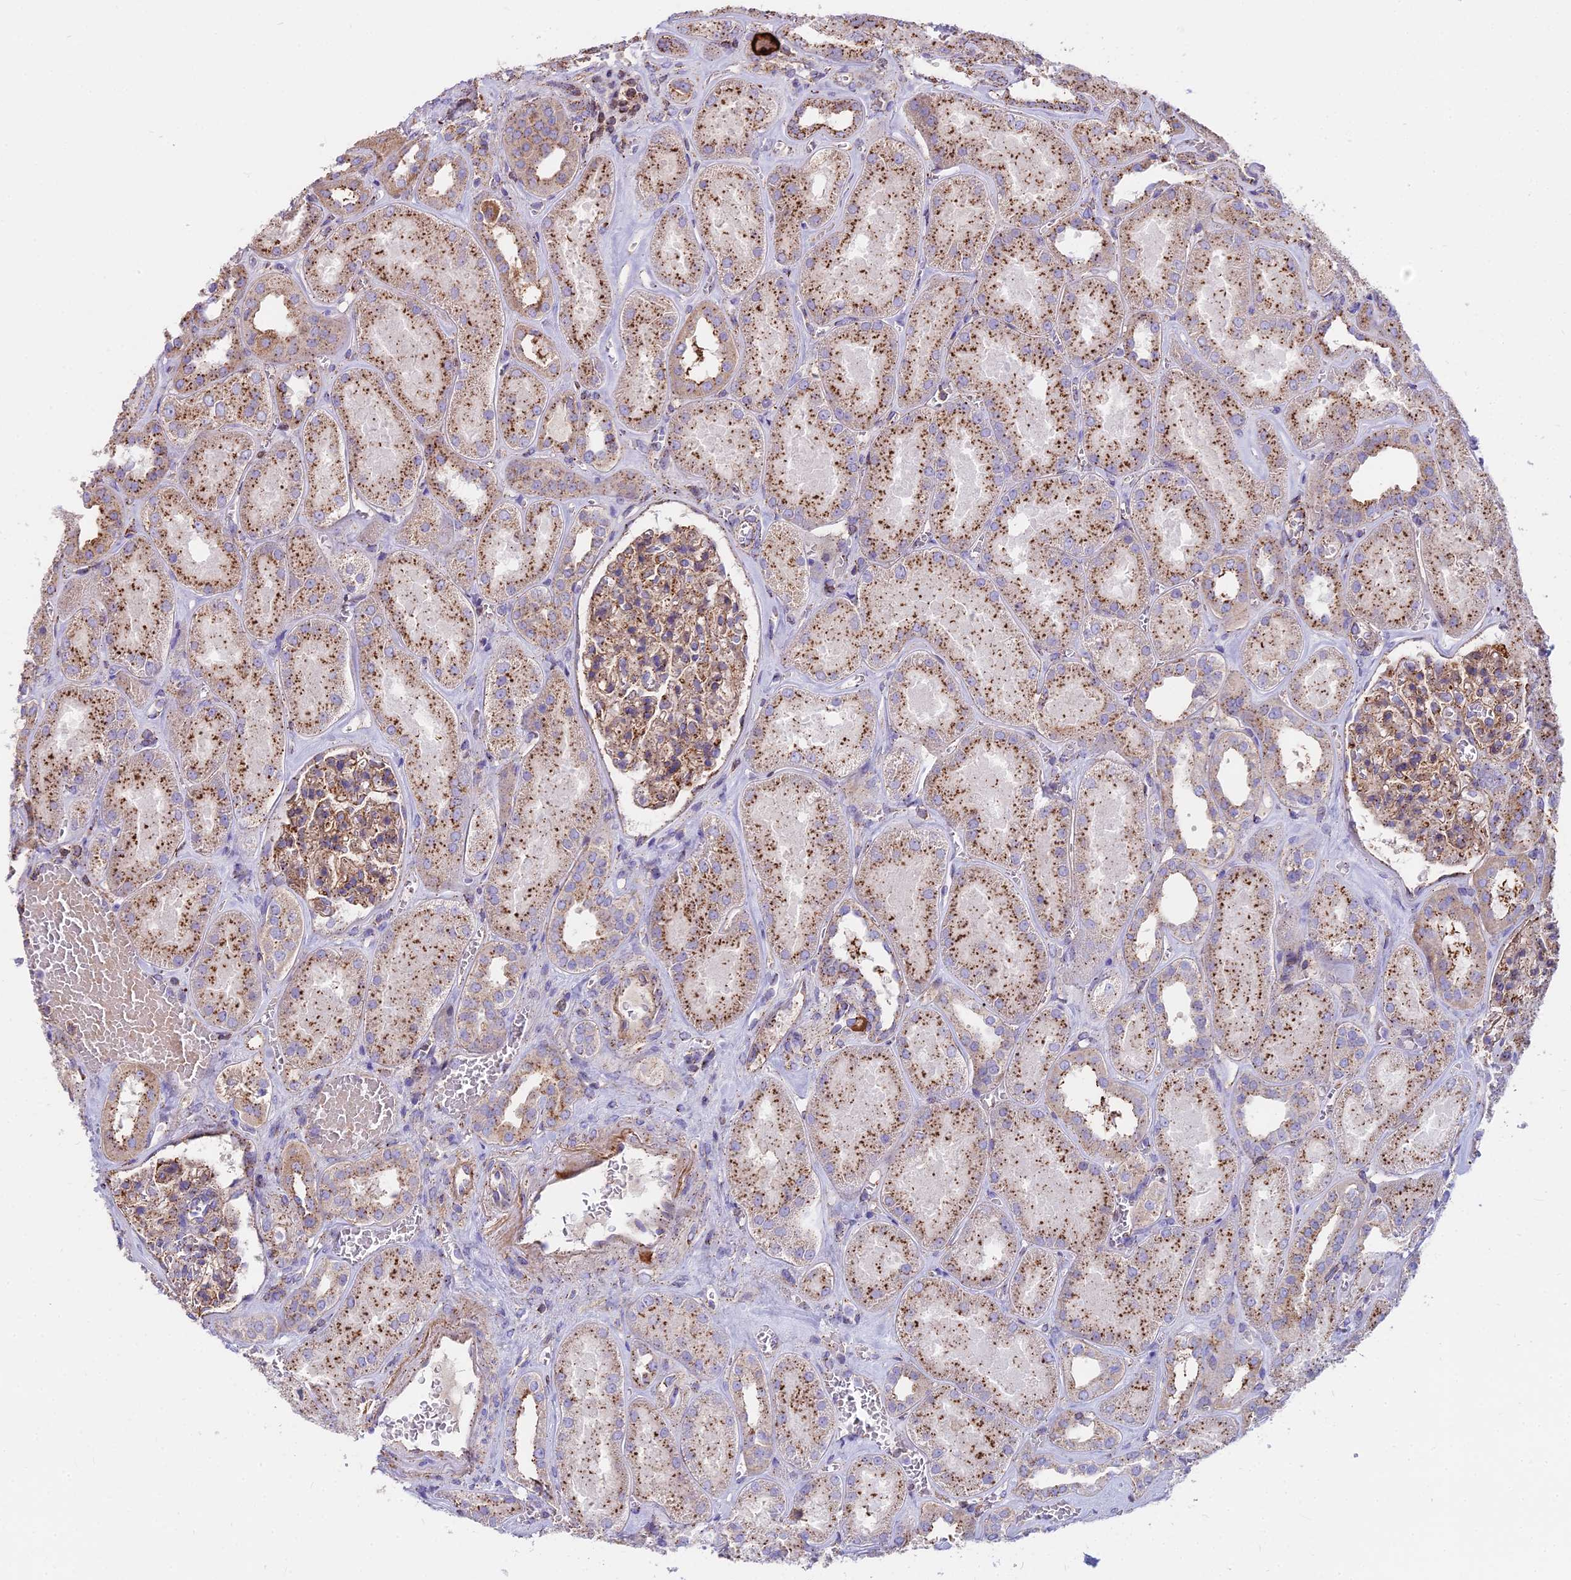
{"staining": {"intensity": "moderate", "quantity": ">75%", "location": "cytoplasmic/membranous"}, "tissue": "kidney", "cell_type": "Cells in glomeruli", "image_type": "normal", "snomed": [{"axis": "morphology", "description": "Normal tissue, NOS"}, {"axis": "morphology", "description": "Adenocarcinoma, NOS"}, {"axis": "topography", "description": "Kidney"}], "caption": "The immunohistochemical stain highlights moderate cytoplasmic/membranous positivity in cells in glomeruli of benign kidney. The staining was performed using DAB (3,3'-diaminobenzidine), with brown indicating positive protein expression. Nuclei are stained blue with hematoxylin.", "gene": "FRMPD1", "patient": {"sex": "female", "age": 68}}